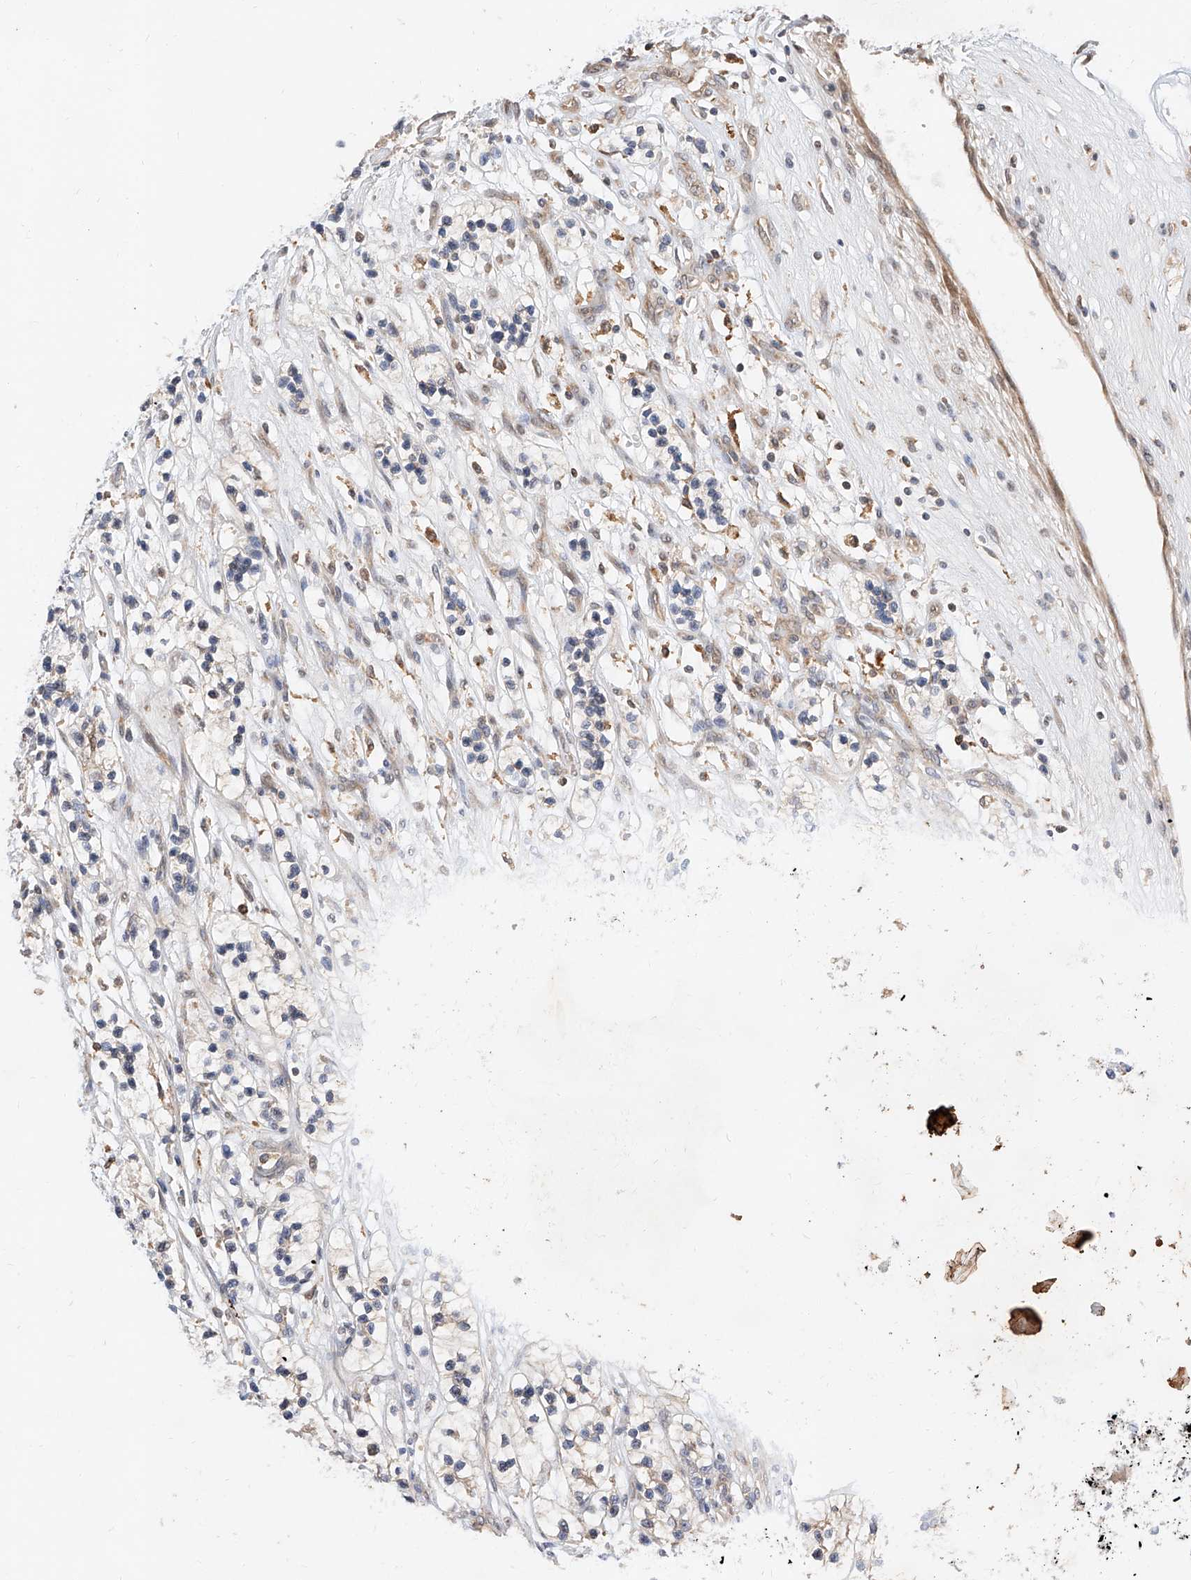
{"staining": {"intensity": "negative", "quantity": "none", "location": "none"}, "tissue": "renal cancer", "cell_type": "Tumor cells", "image_type": "cancer", "snomed": [{"axis": "morphology", "description": "Adenocarcinoma, NOS"}, {"axis": "topography", "description": "Kidney"}], "caption": "An image of renal cancer (adenocarcinoma) stained for a protein shows no brown staining in tumor cells. The staining is performed using DAB brown chromogen with nuclei counter-stained in using hematoxylin.", "gene": "DIRAS3", "patient": {"sex": "female", "age": 57}}